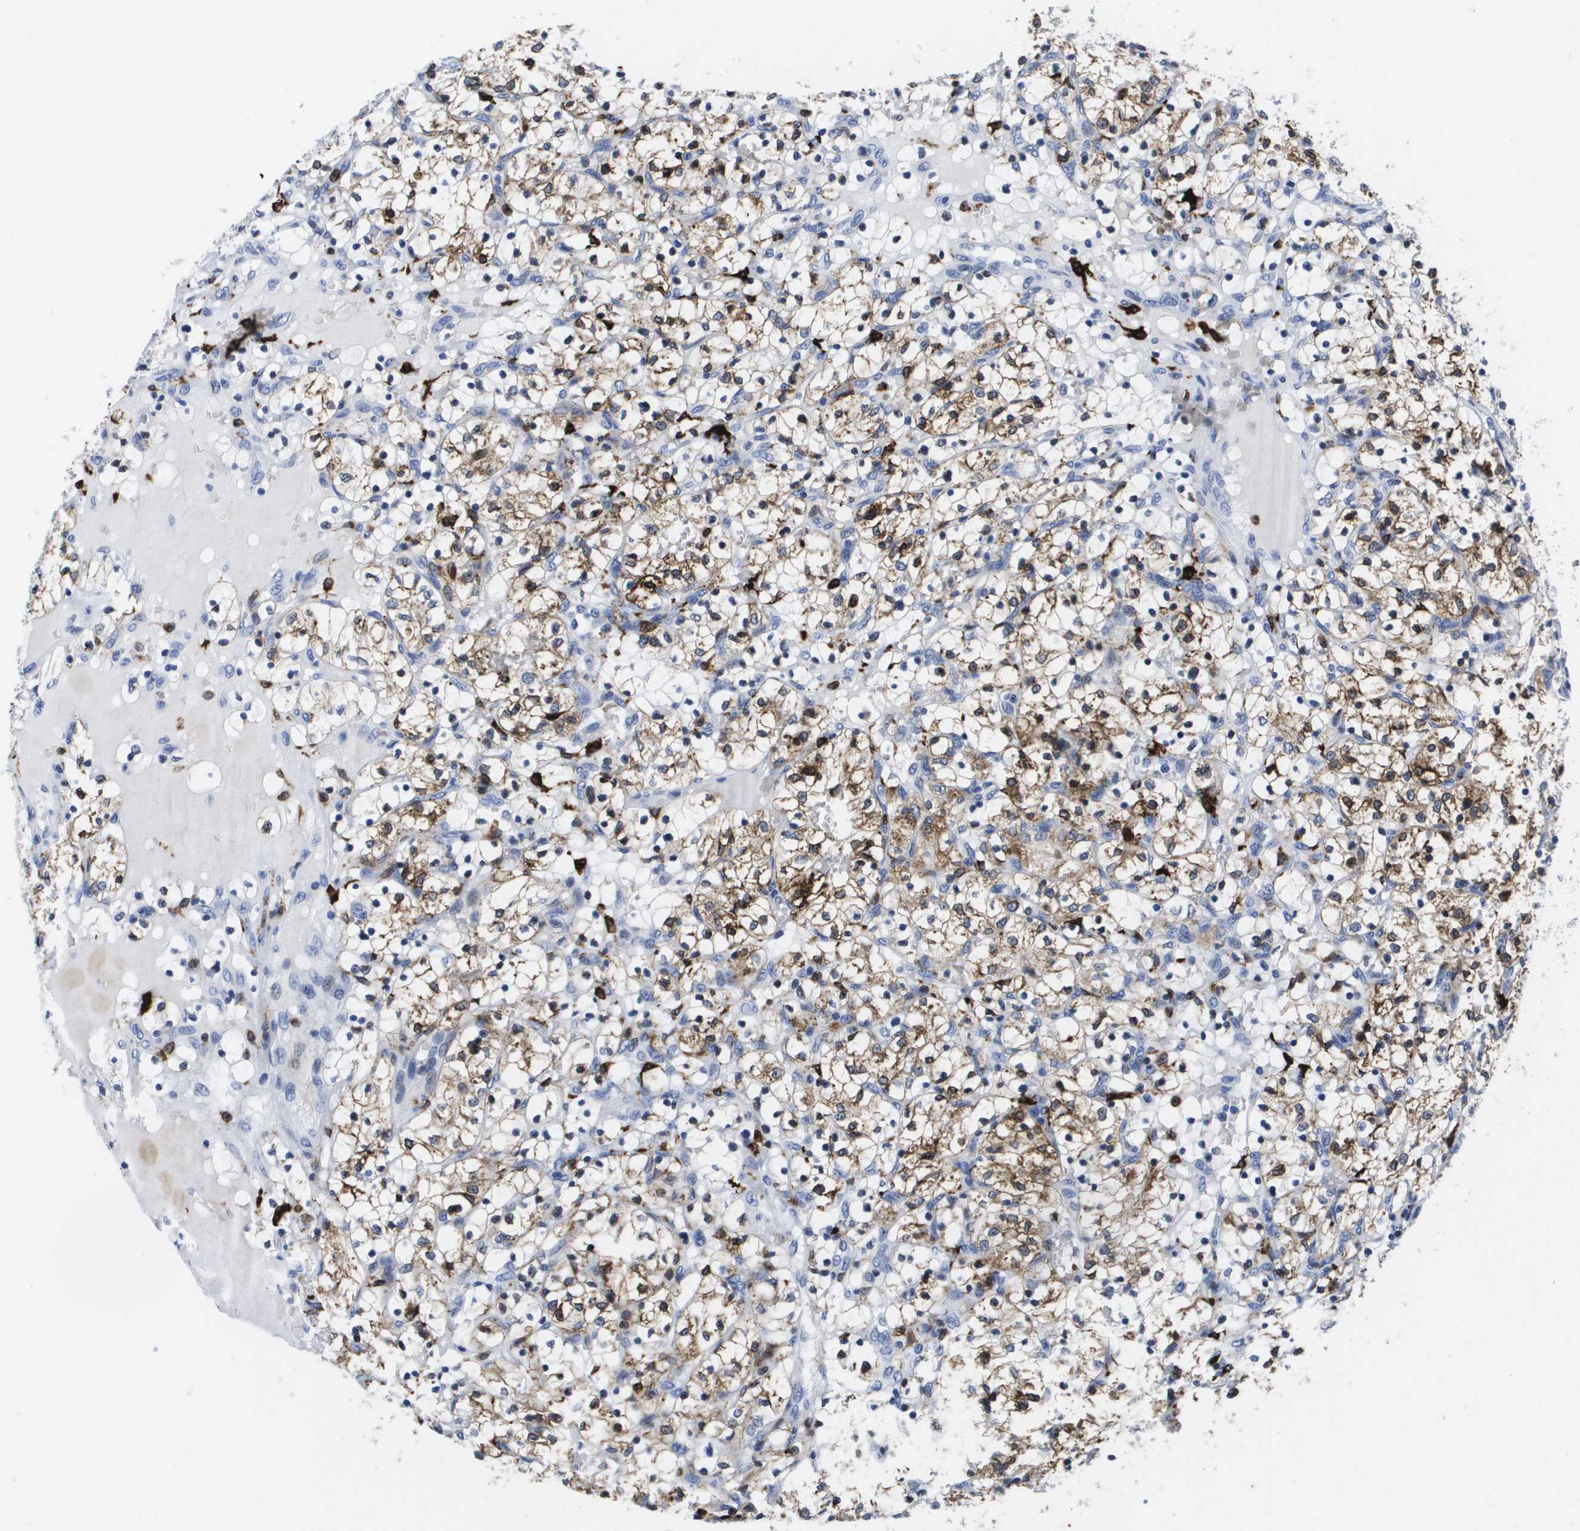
{"staining": {"intensity": "moderate", "quantity": ">75%", "location": "cytoplasmic/membranous"}, "tissue": "renal cancer", "cell_type": "Tumor cells", "image_type": "cancer", "snomed": [{"axis": "morphology", "description": "Adenocarcinoma, NOS"}, {"axis": "topography", "description": "Kidney"}], "caption": "Human renal cancer stained with a protein marker demonstrates moderate staining in tumor cells.", "gene": "HMOX1", "patient": {"sex": "female", "age": 69}}